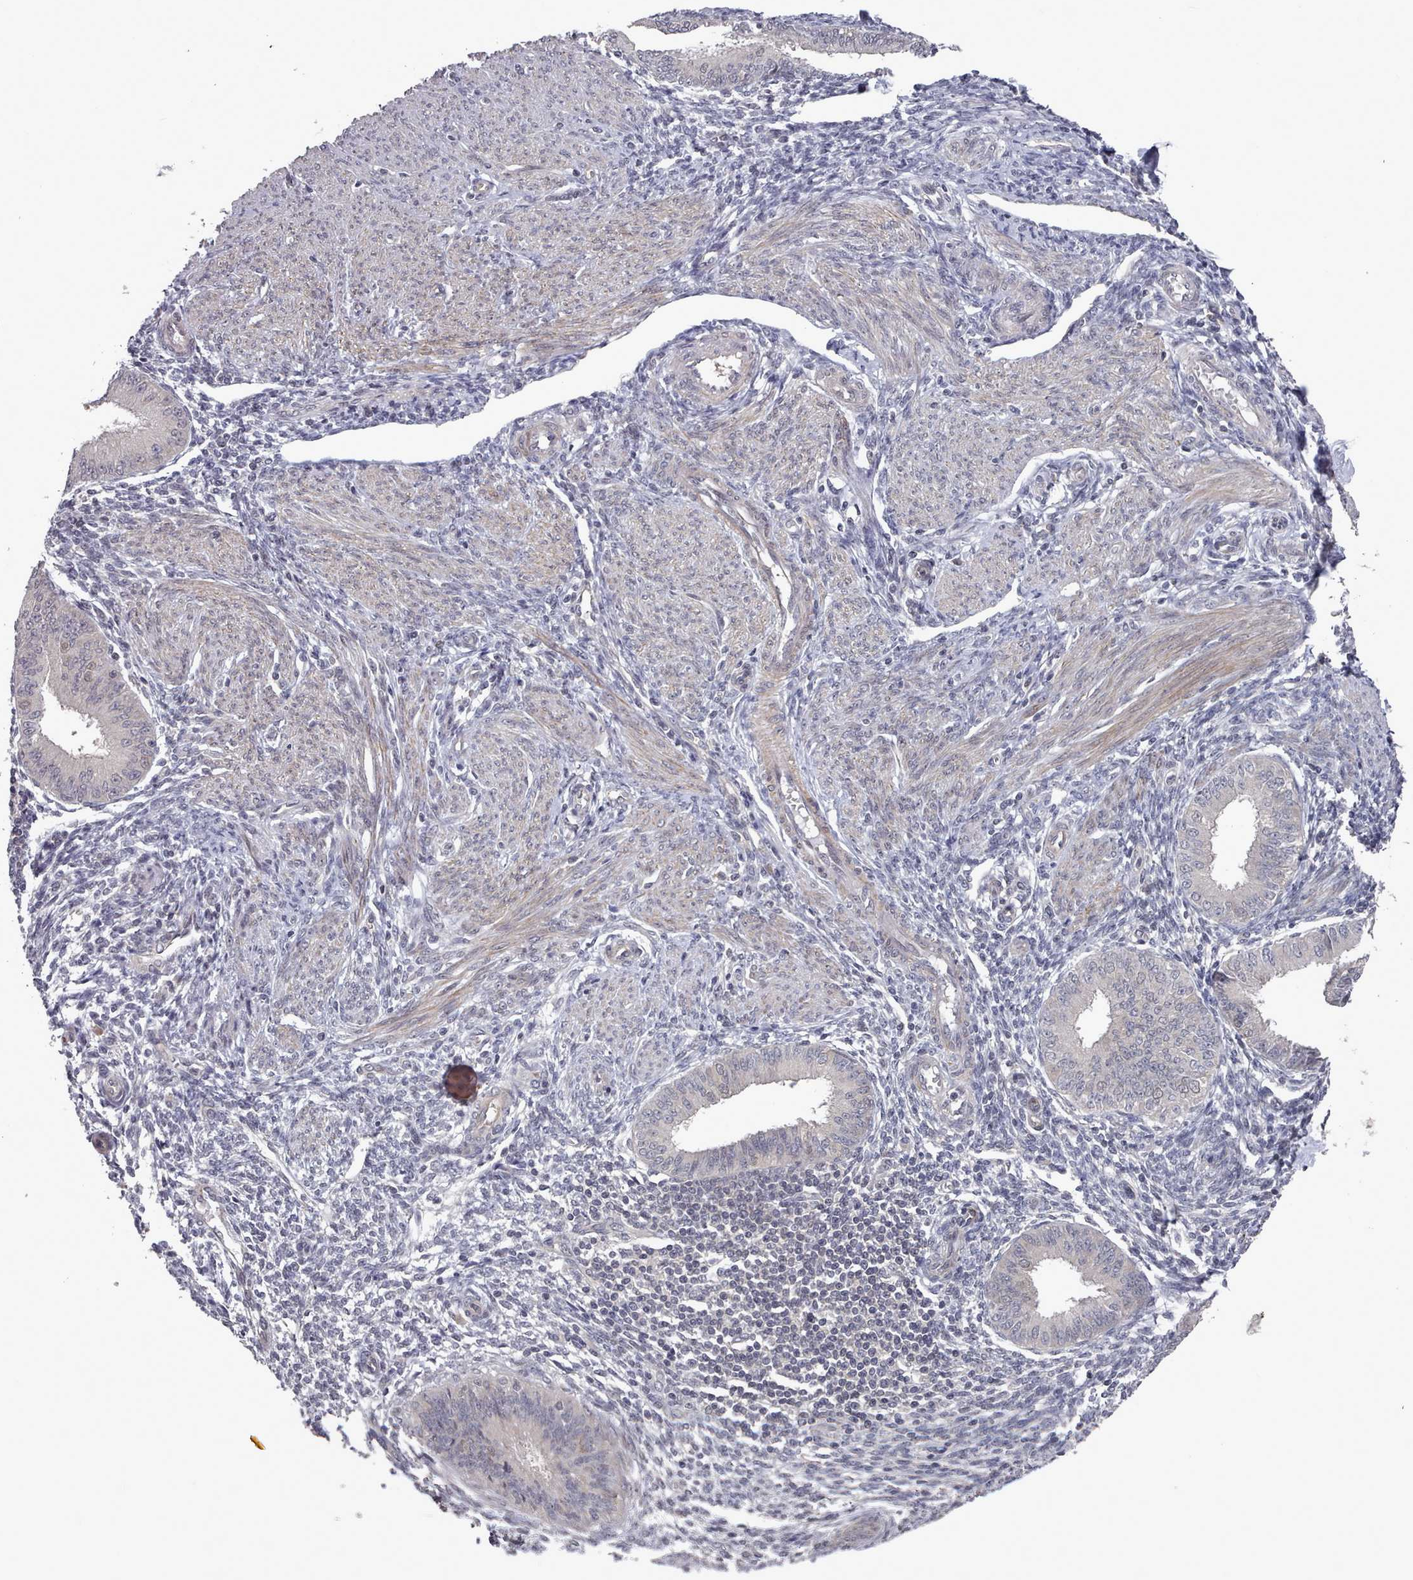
{"staining": {"intensity": "negative", "quantity": "none", "location": "none"}, "tissue": "endometrium", "cell_type": "Cells in endometrial stroma", "image_type": "normal", "snomed": [{"axis": "morphology", "description": "Normal tissue, NOS"}, {"axis": "topography", "description": "Uterus"}, {"axis": "topography", "description": "Endometrium"}], "caption": "Immunohistochemistry image of benign endometrium stained for a protein (brown), which exhibits no expression in cells in endometrial stroma. (DAB (3,3'-diaminobenzidine) immunohistochemistry, high magnification).", "gene": "HYAL3", "patient": {"sex": "female", "age": 48}}